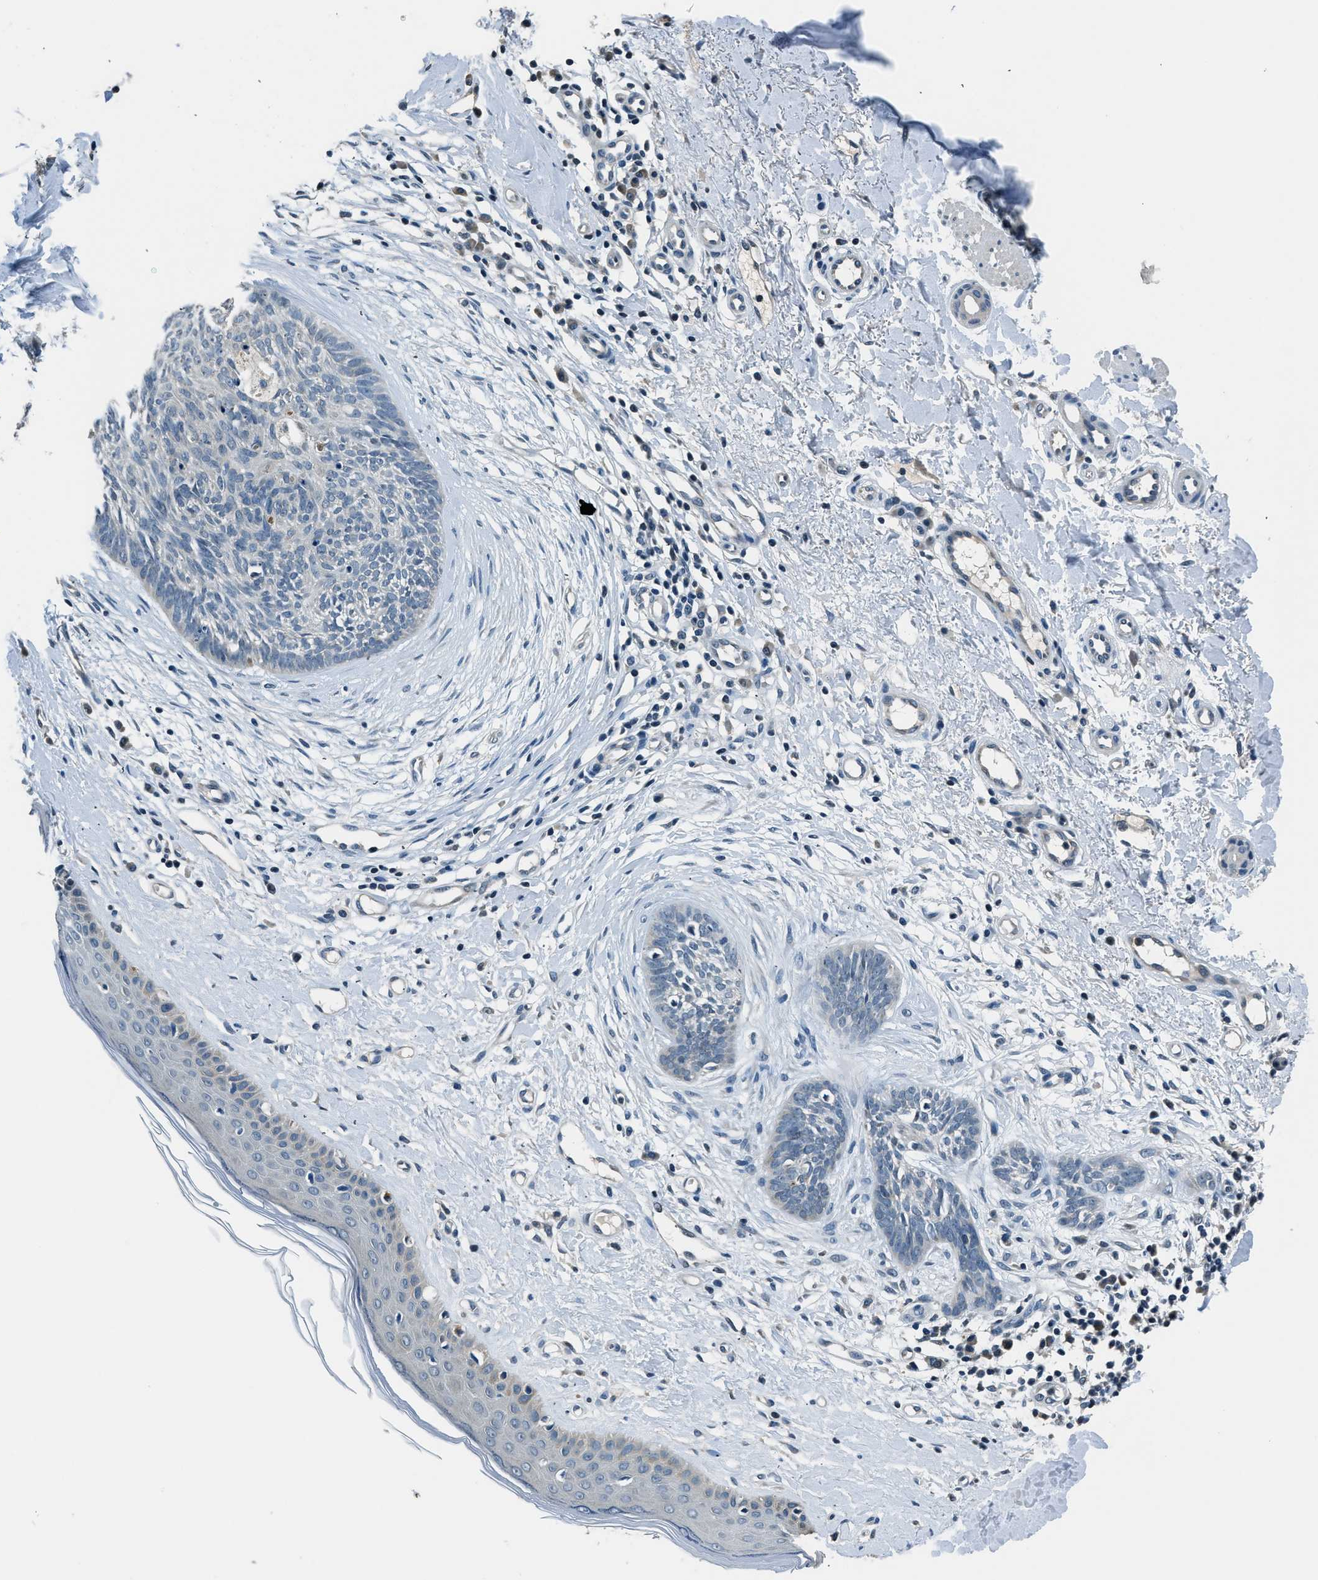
{"staining": {"intensity": "negative", "quantity": "none", "location": "none"}, "tissue": "skin cancer", "cell_type": "Tumor cells", "image_type": "cancer", "snomed": [{"axis": "morphology", "description": "Normal tissue, NOS"}, {"axis": "morphology", "description": "Basal cell carcinoma"}, {"axis": "topography", "description": "Skin"}], "caption": "The micrograph displays no staining of tumor cells in skin cancer (basal cell carcinoma). (DAB (3,3'-diaminobenzidine) immunohistochemistry (IHC) visualized using brightfield microscopy, high magnification).", "gene": "NME8", "patient": {"sex": "male", "age": 71}}